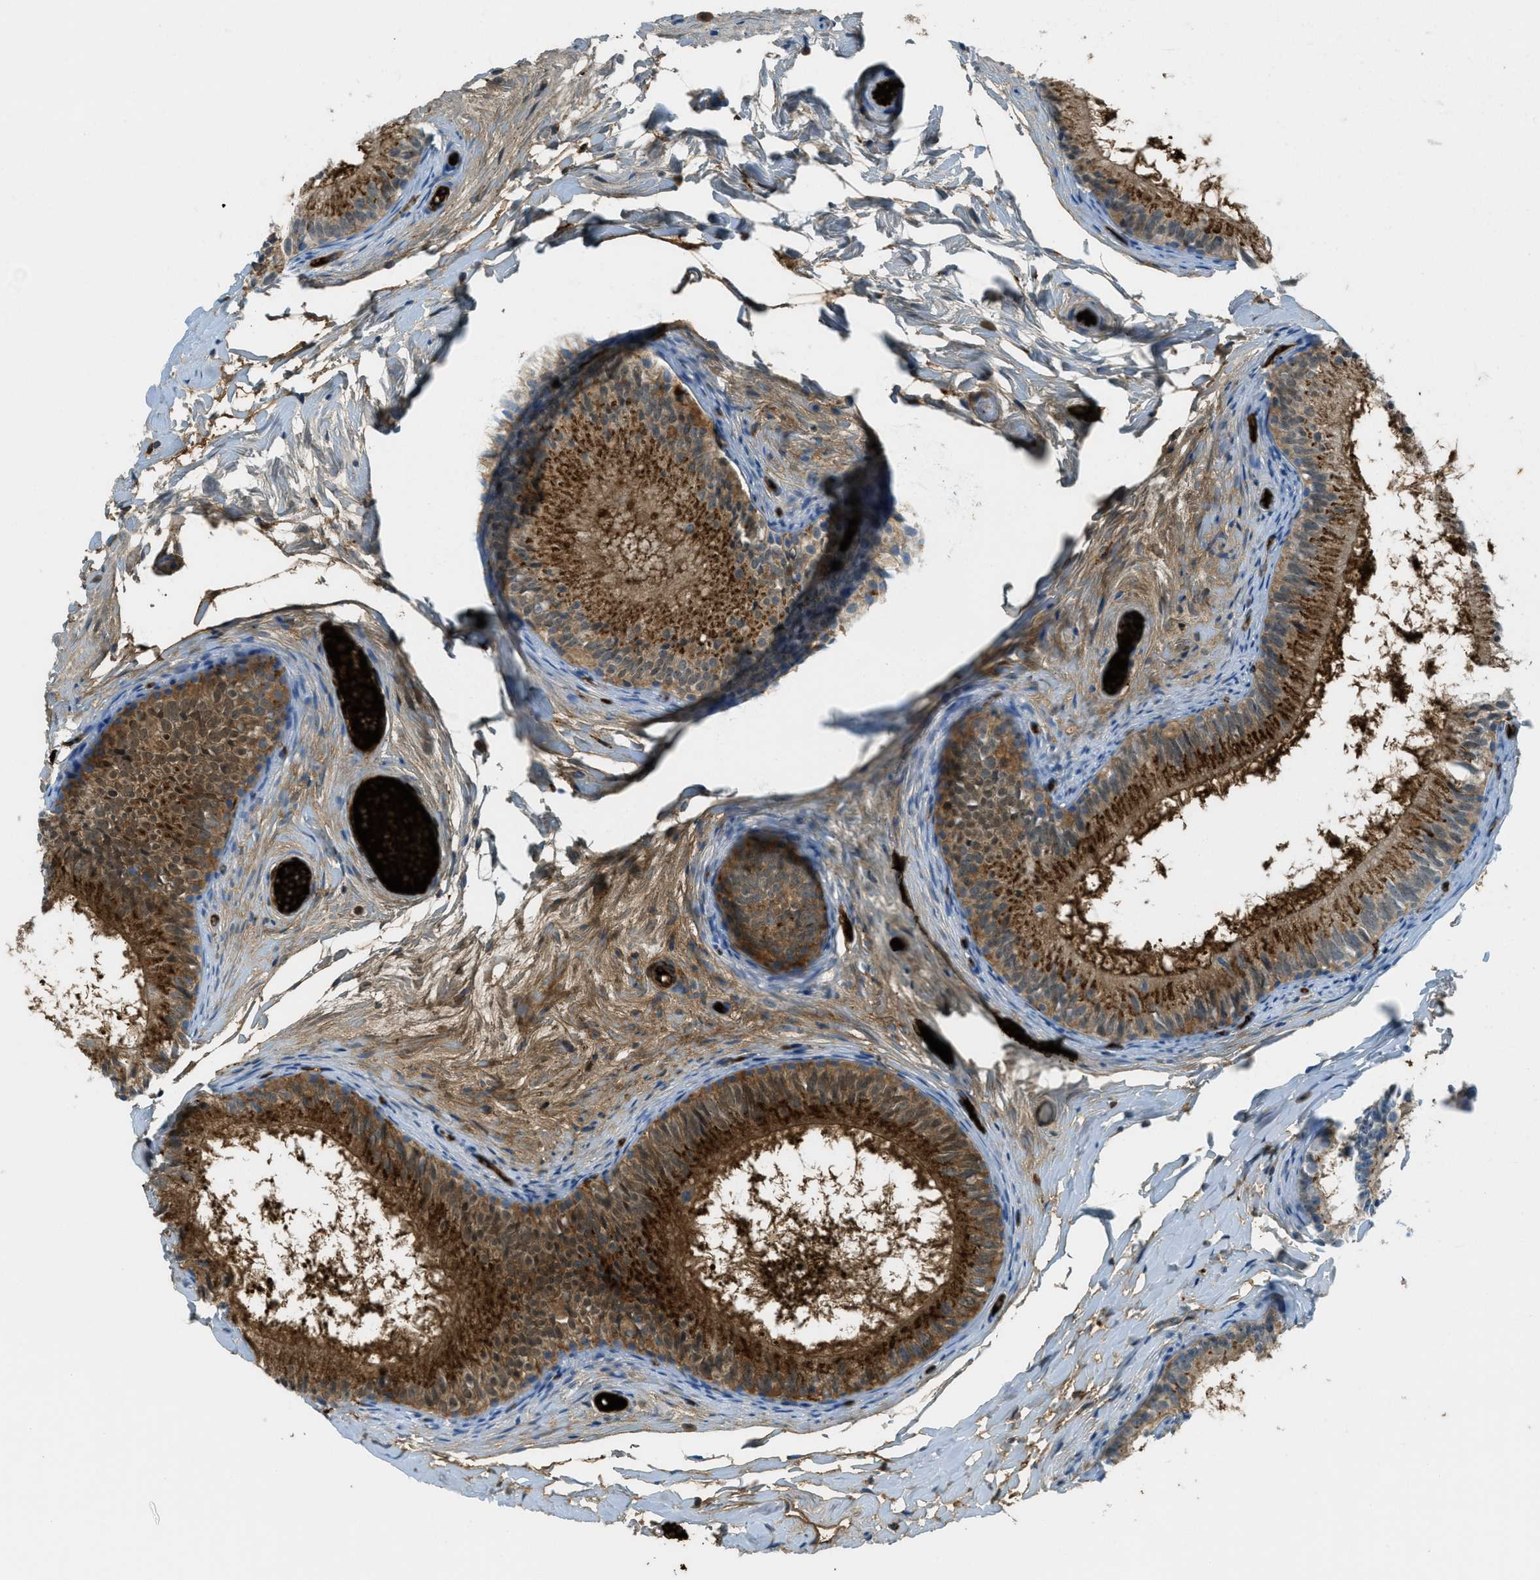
{"staining": {"intensity": "strong", "quantity": ">75%", "location": "cytoplasmic/membranous"}, "tissue": "epididymis", "cell_type": "Glandular cells", "image_type": "normal", "snomed": [{"axis": "morphology", "description": "Normal tissue, NOS"}, {"axis": "topography", "description": "Epididymis"}], "caption": "A high amount of strong cytoplasmic/membranous staining is seen in about >75% of glandular cells in normal epididymis. The staining is performed using DAB brown chromogen to label protein expression. The nuclei are counter-stained blue using hematoxylin.", "gene": "TRIM59", "patient": {"sex": "male", "age": 46}}